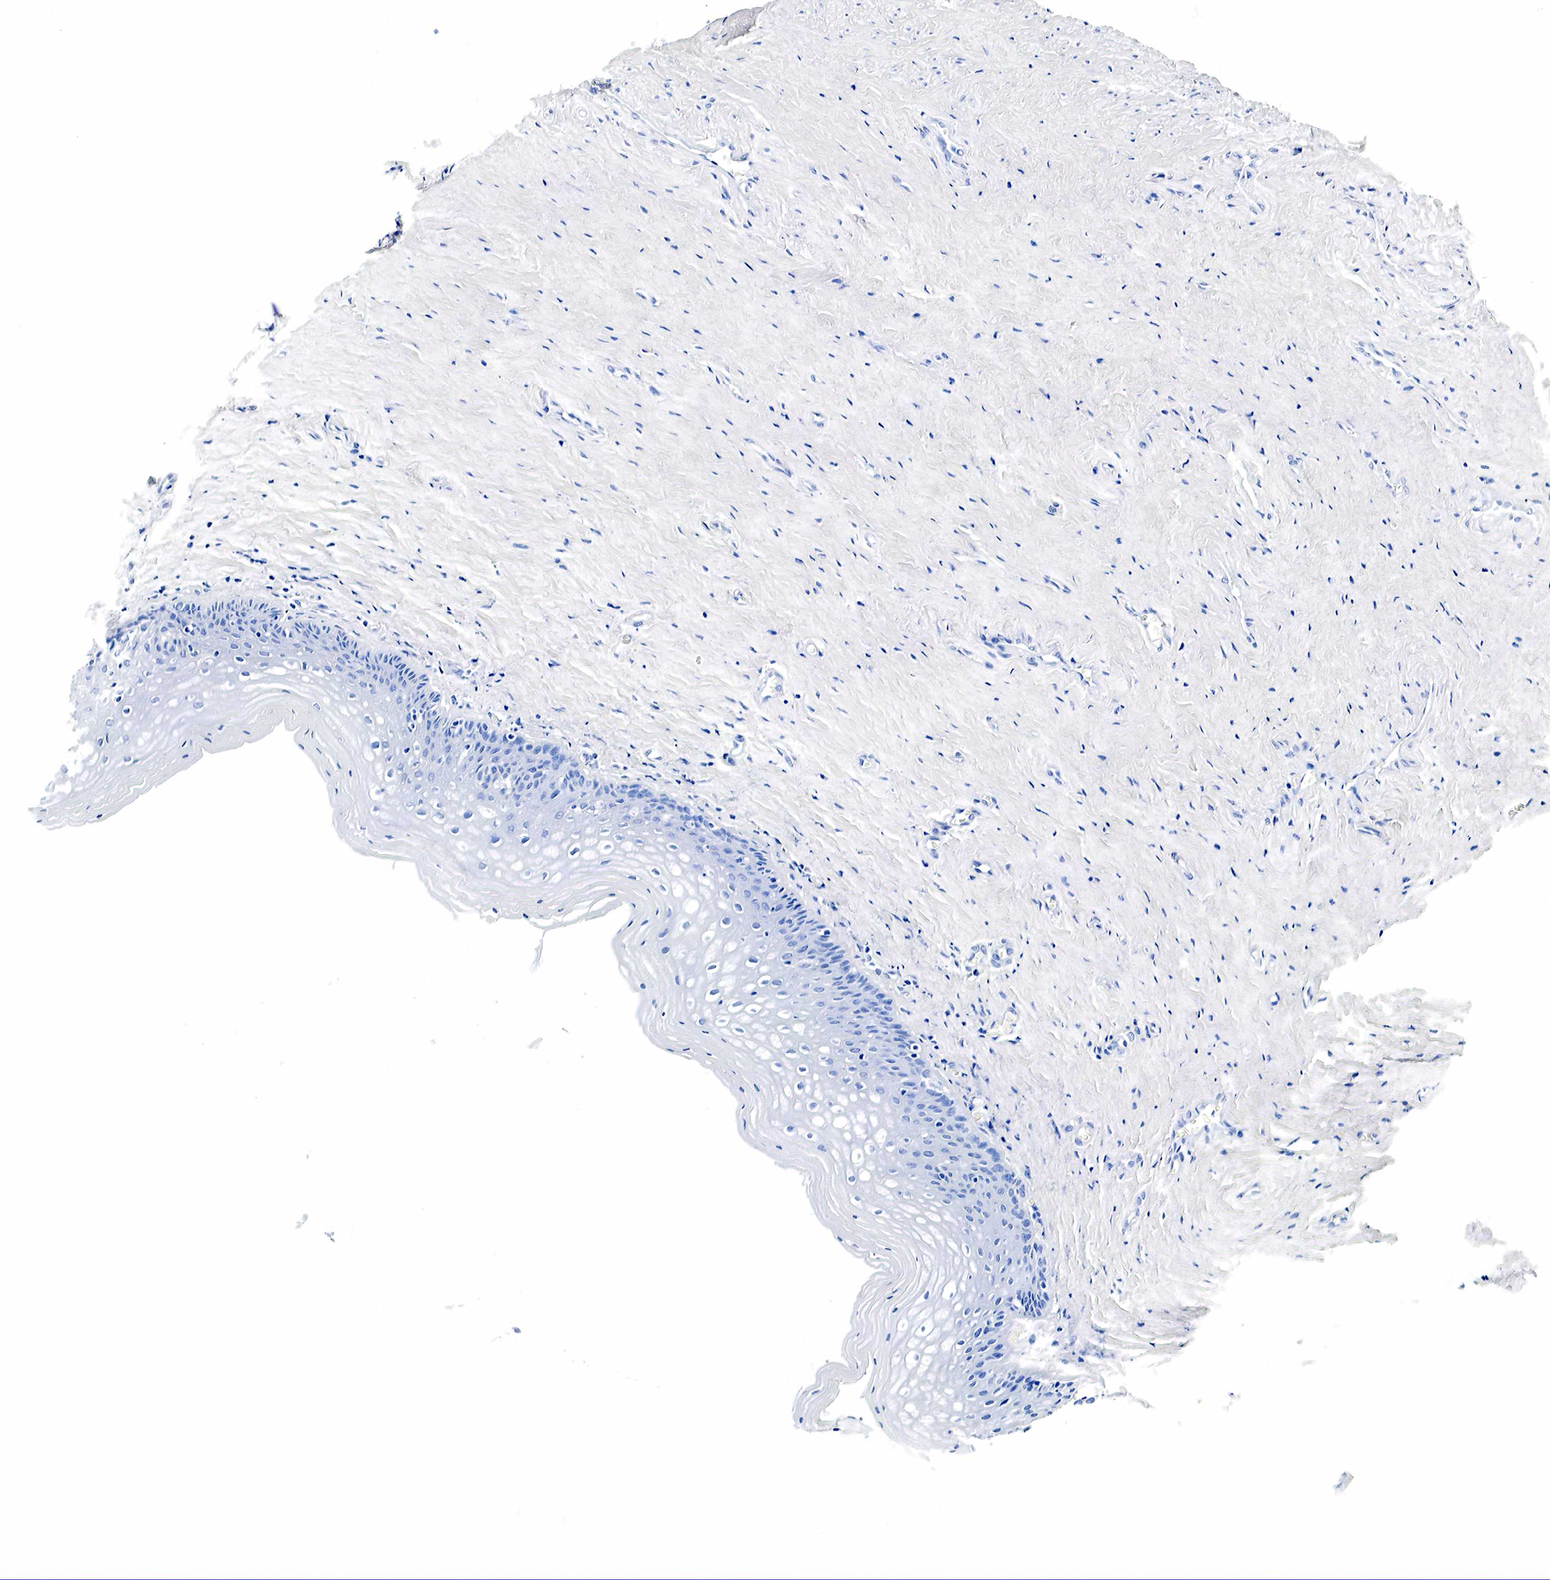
{"staining": {"intensity": "negative", "quantity": "none", "location": "none"}, "tissue": "vagina", "cell_type": "Squamous epithelial cells", "image_type": "normal", "snomed": [{"axis": "morphology", "description": "Normal tissue, NOS"}, {"axis": "topography", "description": "Vagina"}], "caption": "The image displays no staining of squamous epithelial cells in benign vagina. (Stains: DAB immunohistochemistry (IHC) with hematoxylin counter stain, Microscopy: brightfield microscopy at high magnification).", "gene": "GCG", "patient": {"sex": "female", "age": 46}}